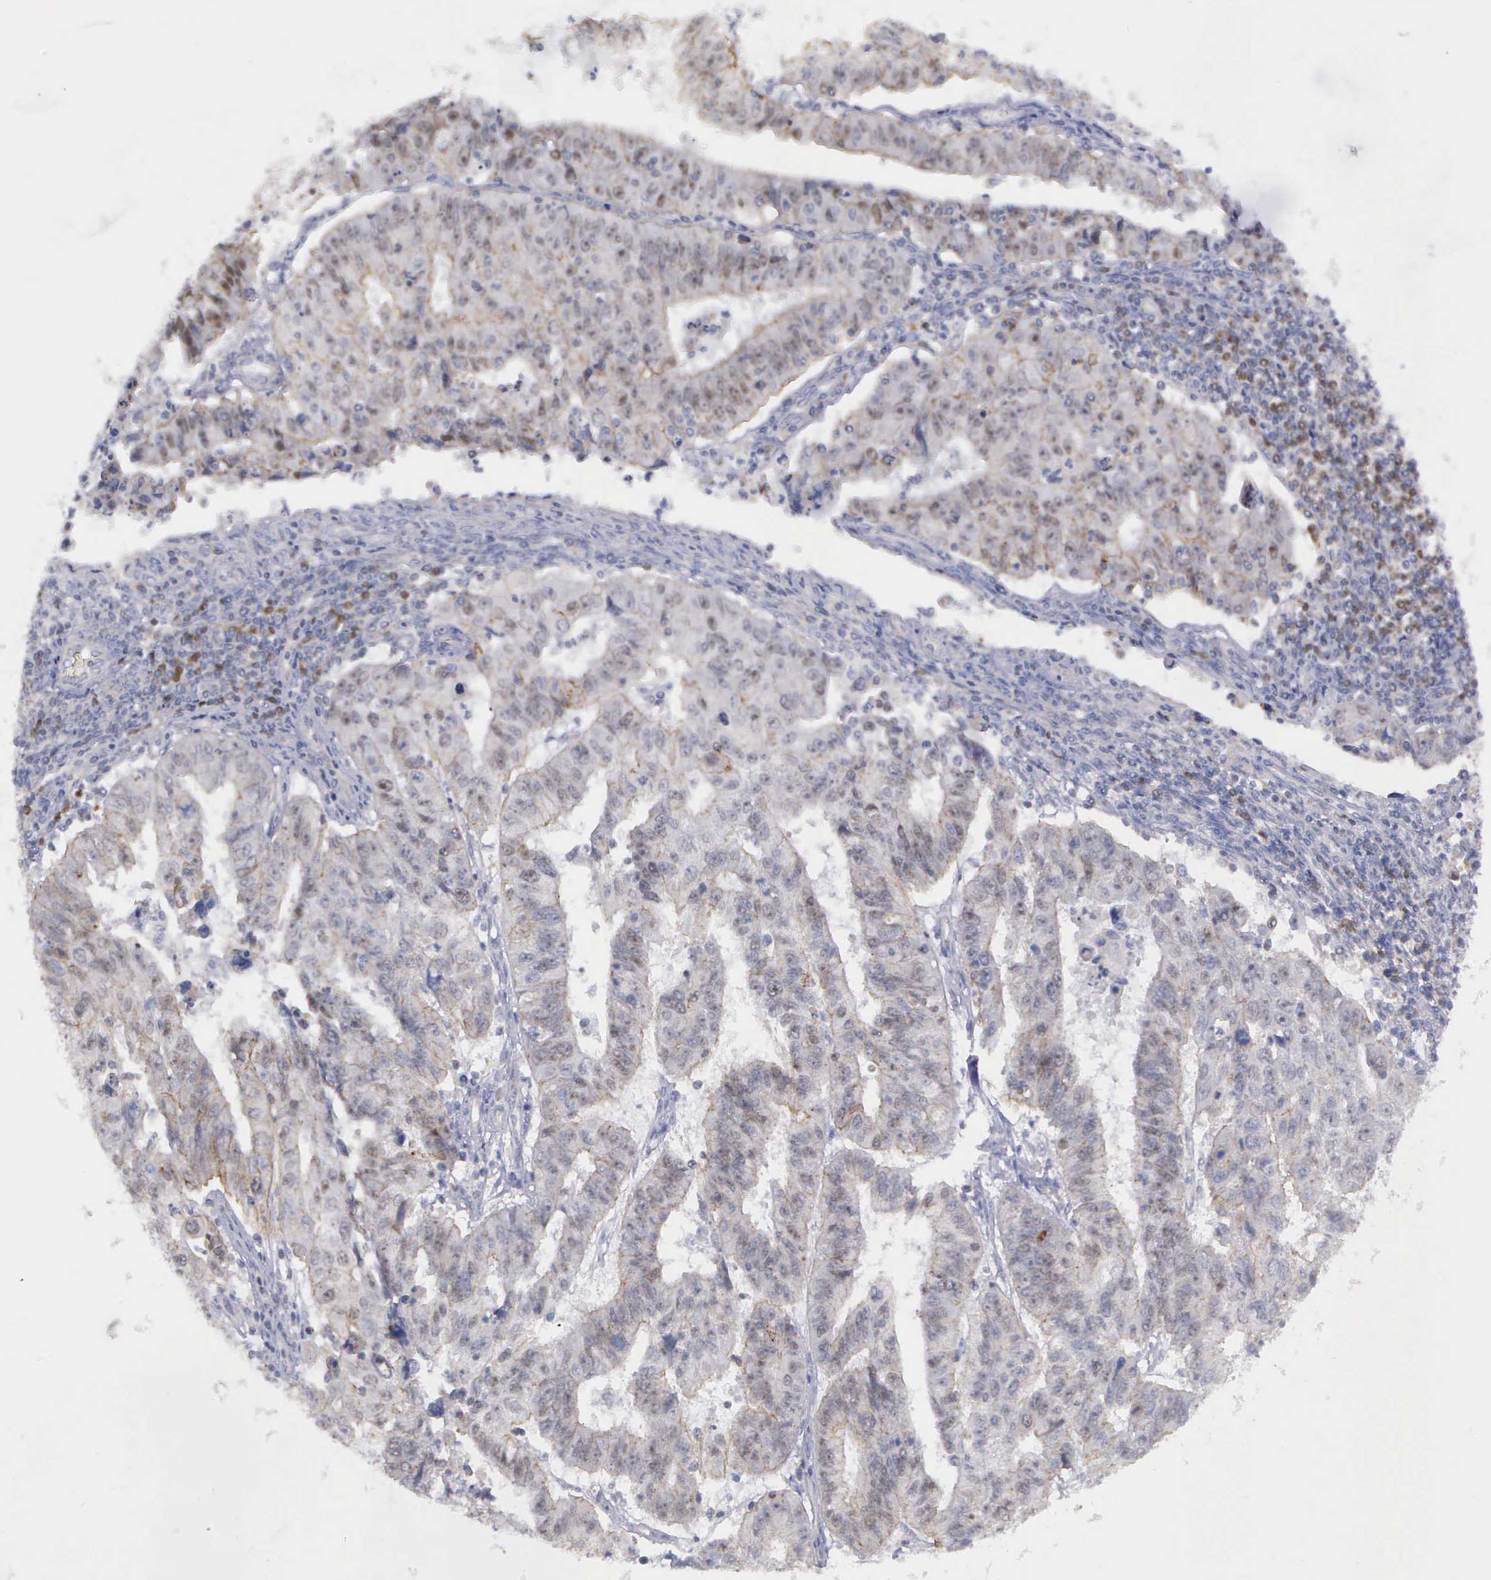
{"staining": {"intensity": "weak", "quantity": "<25%", "location": "cytoplasmic/membranous"}, "tissue": "endometrial cancer", "cell_type": "Tumor cells", "image_type": "cancer", "snomed": [{"axis": "morphology", "description": "Adenocarcinoma, NOS"}, {"axis": "topography", "description": "Endometrium"}], "caption": "IHC photomicrograph of neoplastic tissue: human endometrial cancer (adenocarcinoma) stained with DAB shows no significant protein expression in tumor cells. (DAB immunohistochemistry, high magnification).", "gene": "MICAL3", "patient": {"sex": "female", "age": 42}}